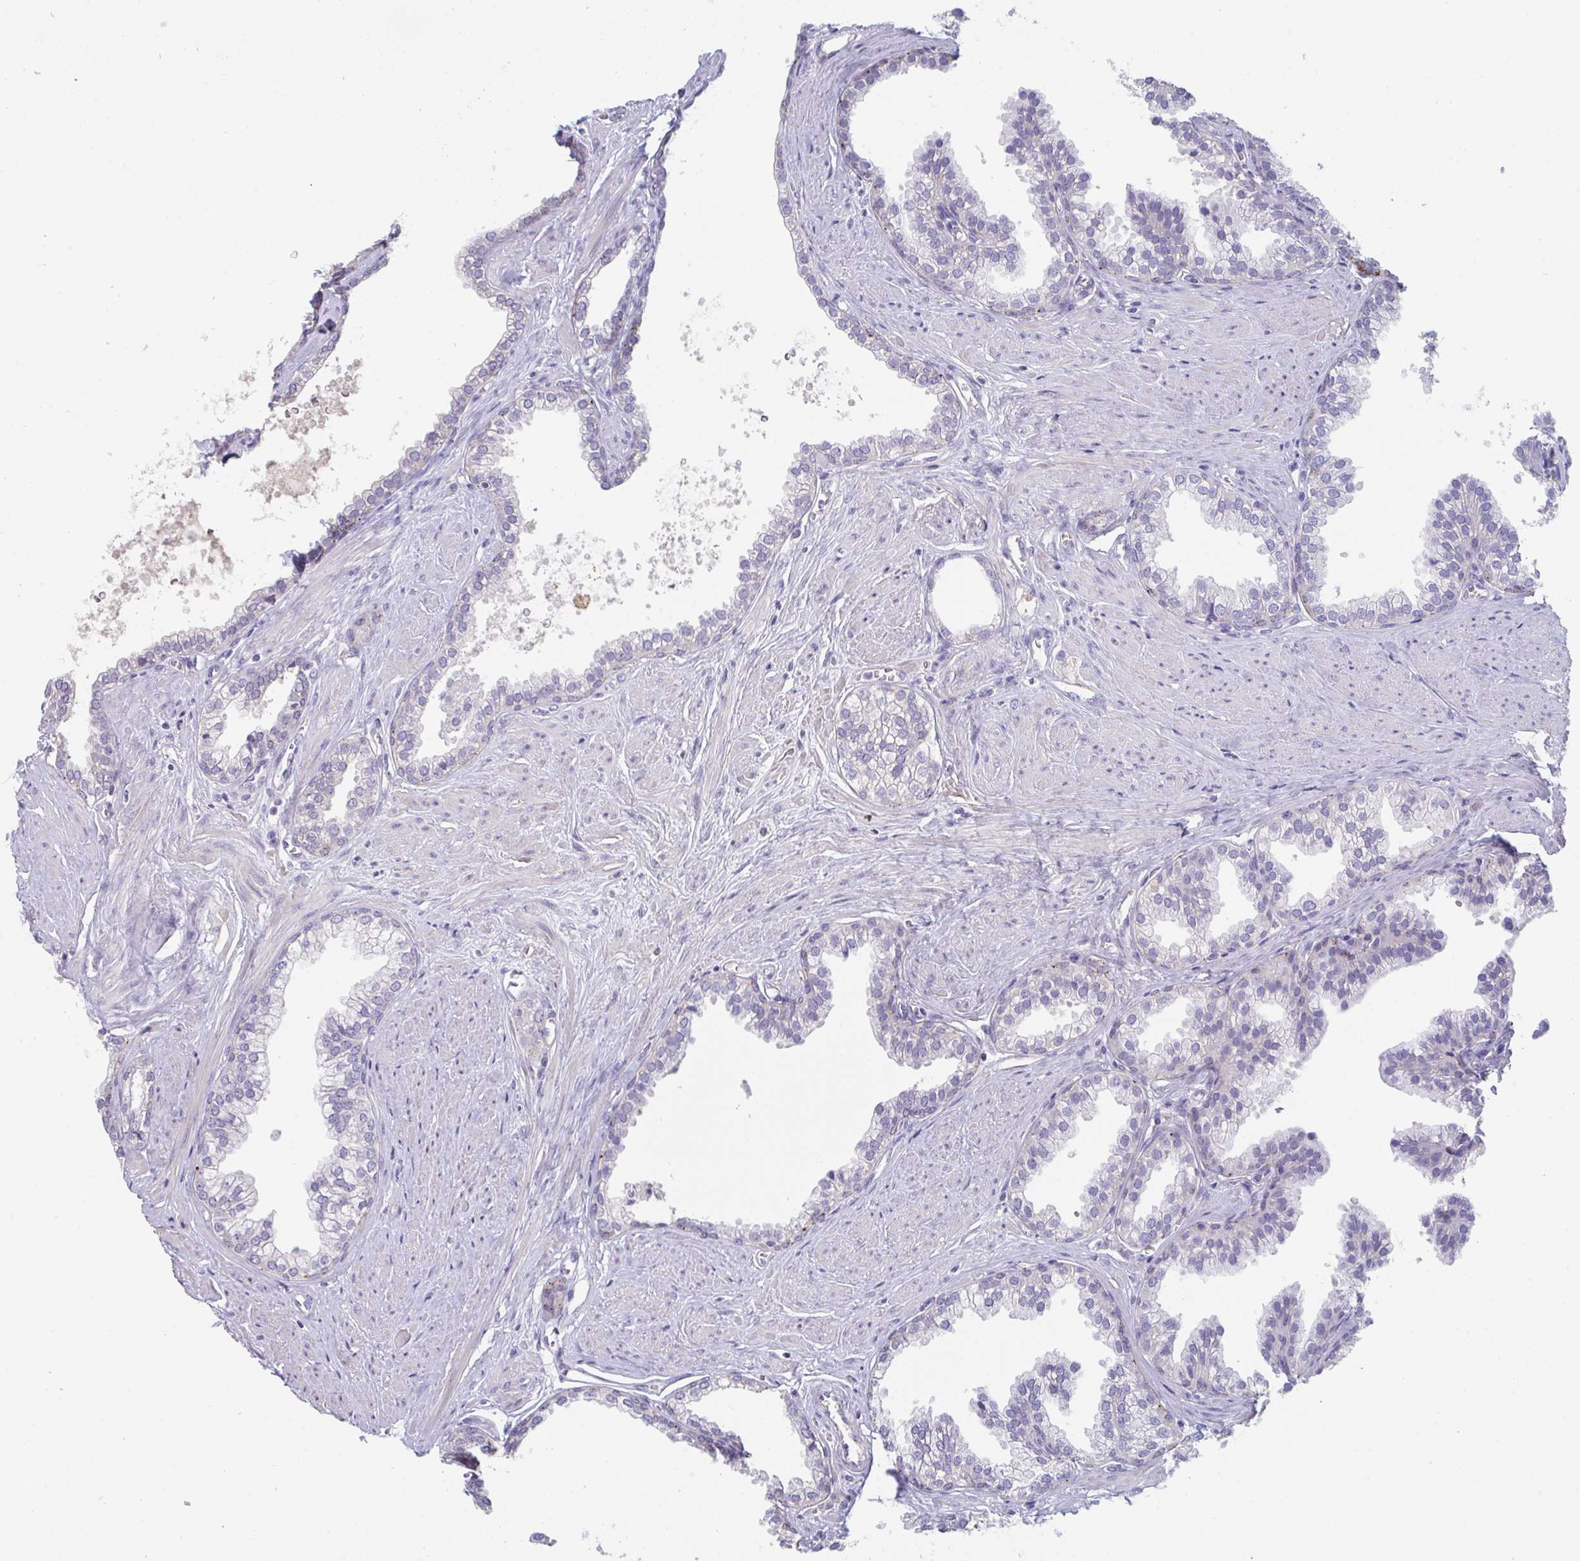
{"staining": {"intensity": "negative", "quantity": "none", "location": "none"}, "tissue": "prostate", "cell_type": "Glandular cells", "image_type": "normal", "snomed": [{"axis": "morphology", "description": "Normal tissue, NOS"}, {"axis": "topography", "description": "Prostate"}, {"axis": "topography", "description": "Peripheral nerve tissue"}], "caption": "DAB immunohistochemical staining of unremarkable prostate reveals no significant staining in glandular cells.", "gene": "HGFAC", "patient": {"sex": "male", "age": 55}}